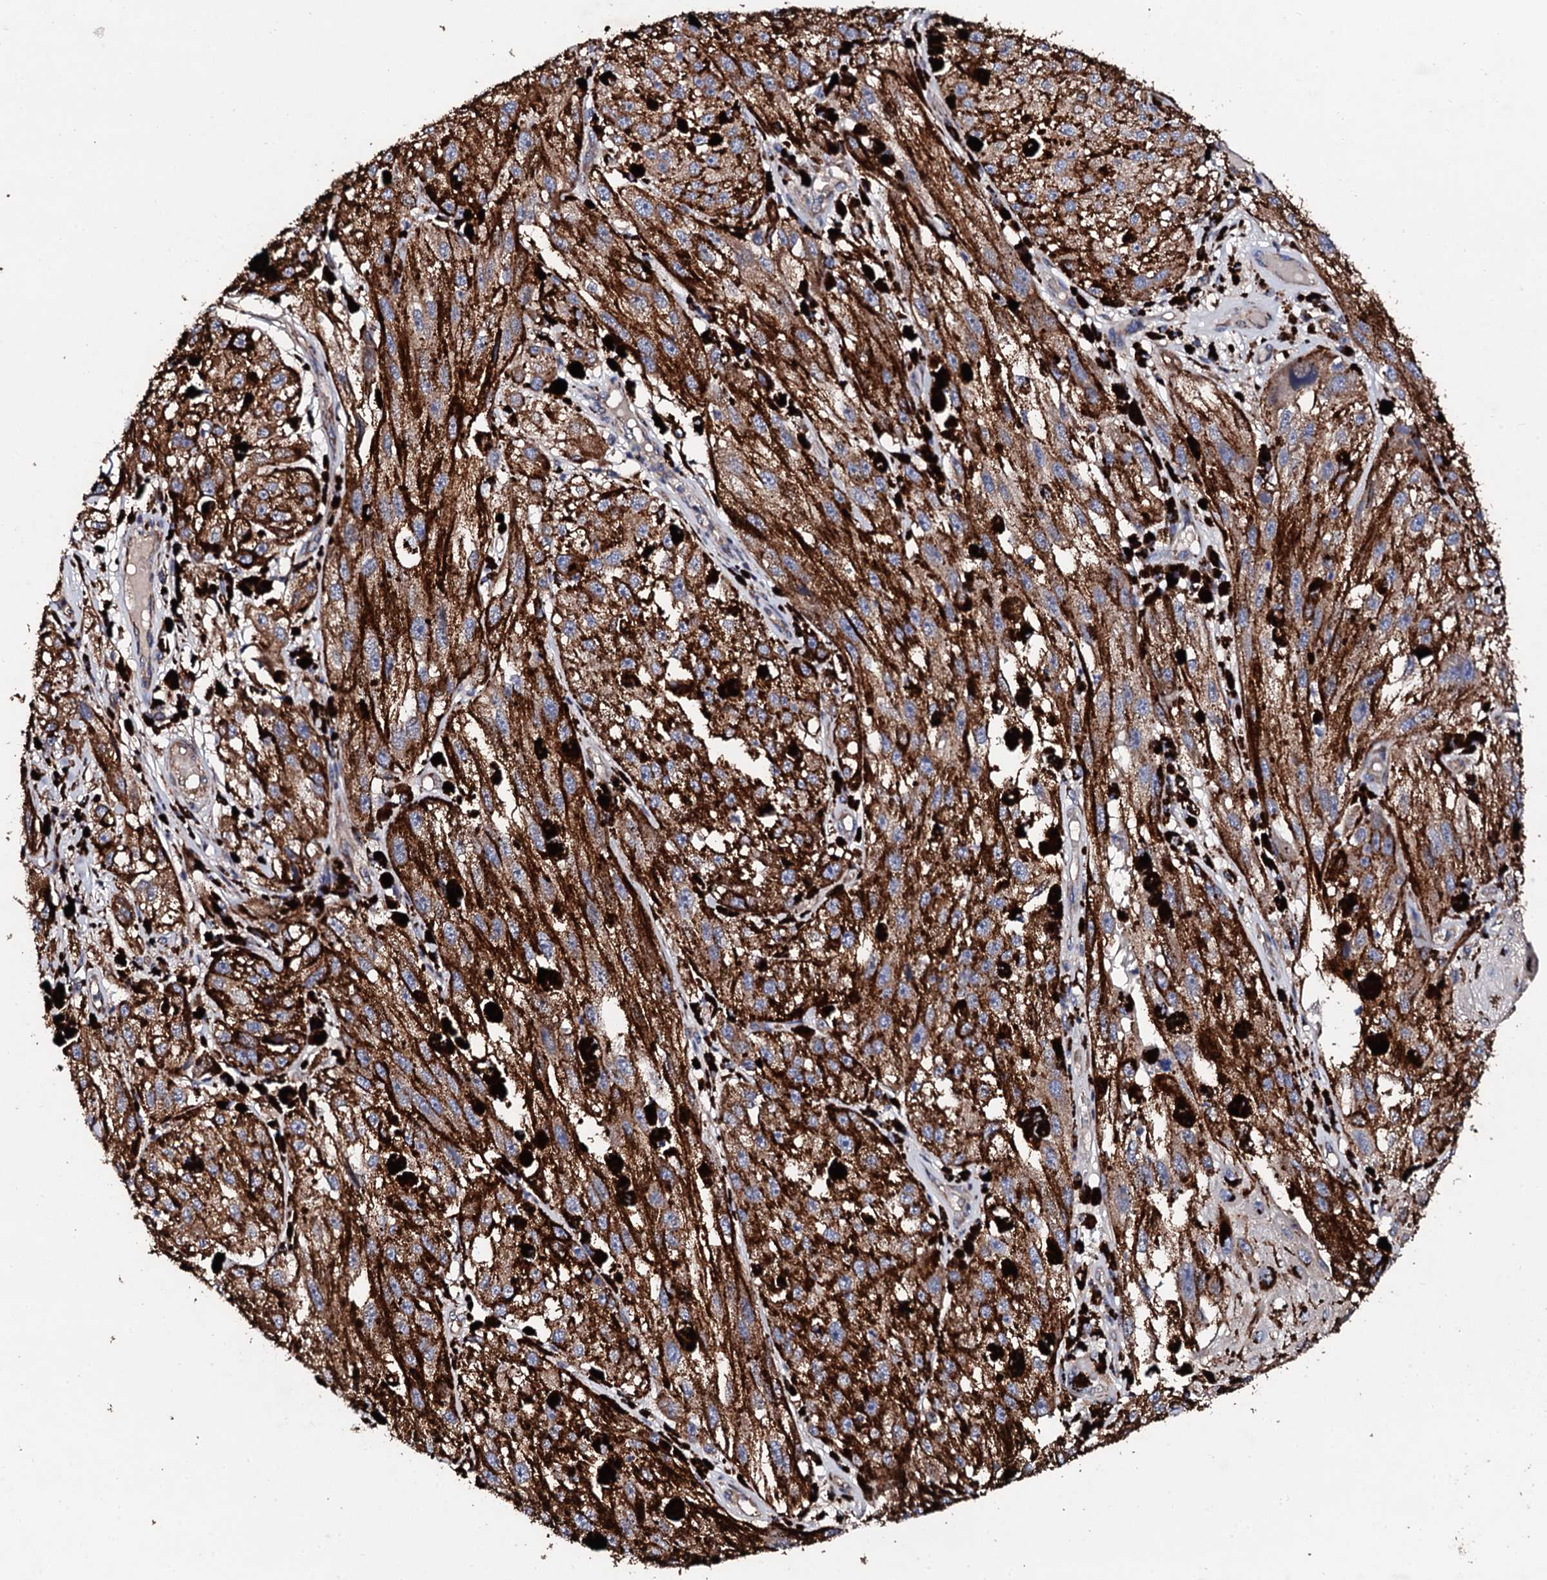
{"staining": {"intensity": "moderate", "quantity": ">75%", "location": "cytoplasmic/membranous"}, "tissue": "melanoma", "cell_type": "Tumor cells", "image_type": "cancer", "snomed": [{"axis": "morphology", "description": "Malignant melanoma, NOS"}, {"axis": "topography", "description": "Skin"}], "caption": "There is medium levels of moderate cytoplasmic/membranous positivity in tumor cells of melanoma, as demonstrated by immunohistochemical staining (brown color).", "gene": "CKAP5", "patient": {"sex": "male", "age": 88}}